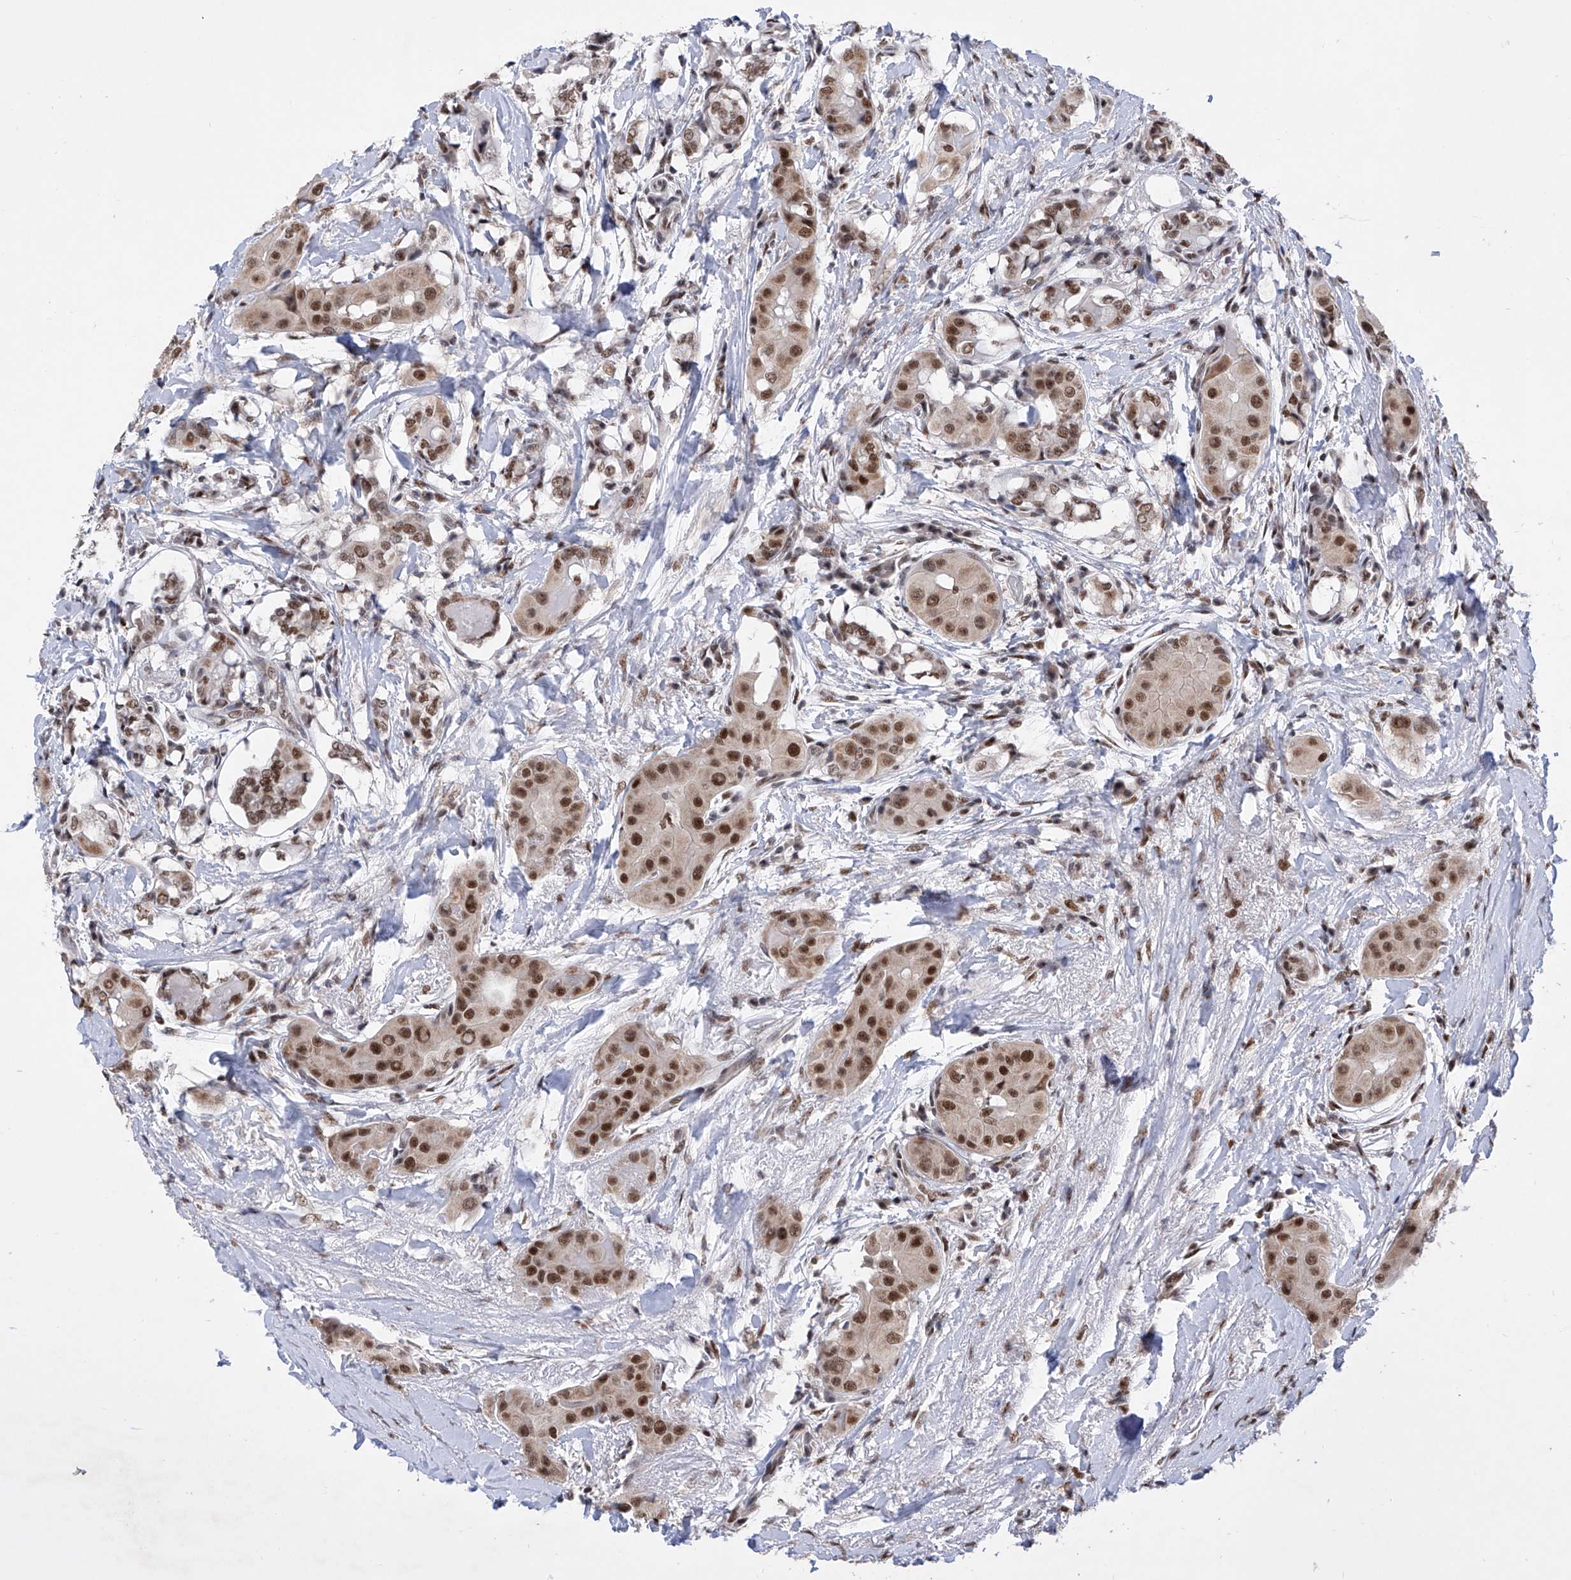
{"staining": {"intensity": "strong", "quantity": ">75%", "location": "nuclear"}, "tissue": "thyroid cancer", "cell_type": "Tumor cells", "image_type": "cancer", "snomed": [{"axis": "morphology", "description": "Papillary adenocarcinoma, NOS"}, {"axis": "topography", "description": "Thyroid gland"}], "caption": "High-power microscopy captured an immunohistochemistry micrograph of thyroid cancer (papillary adenocarcinoma), revealing strong nuclear expression in approximately >75% of tumor cells. Immunohistochemistry (ihc) stains the protein of interest in brown and the nuclei are stained blue.", "gene": "RAD54L", "patient": {"sex": "male", "age": 33}}